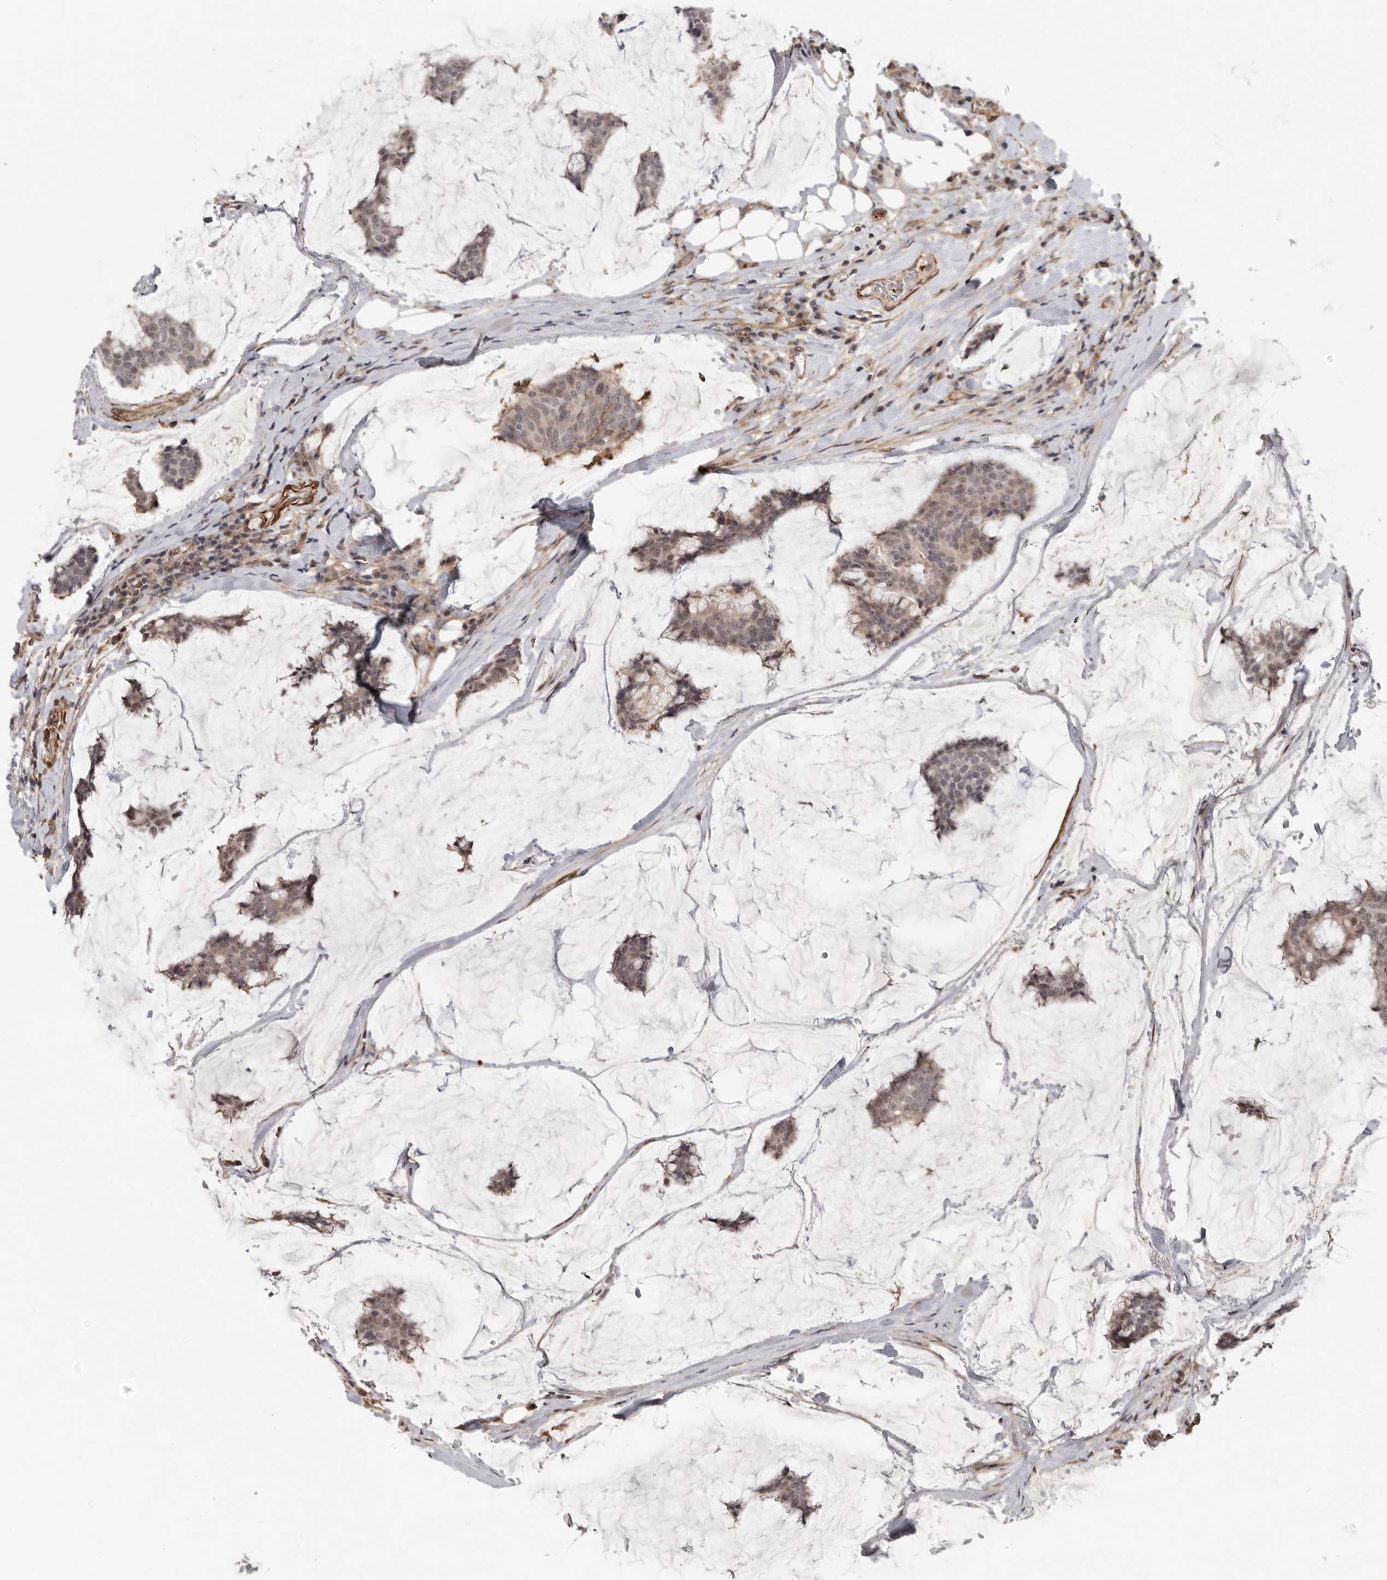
{"staining": {"intensity": "weak", "quantity": ">75%", "location": "cytoplasmic/membranous,nuclear"}, "tissue": "breast cancer", "cell_type": "Tumor cells", "image_type": "cancer", "snomed": [{"axis": "morphology", "description": "Duct carcinoma"}, {"axis": "topography", "description": "Breast"}], "caption": "IHC of human infiltrating ductal carcinoma (breast) reveals low levels of weak cytoplasmic/membranous and nuclear positivity in about >75% of tumor cells.", "gene": "TUT4", "patient": {"sex": "female", "age": 93}}